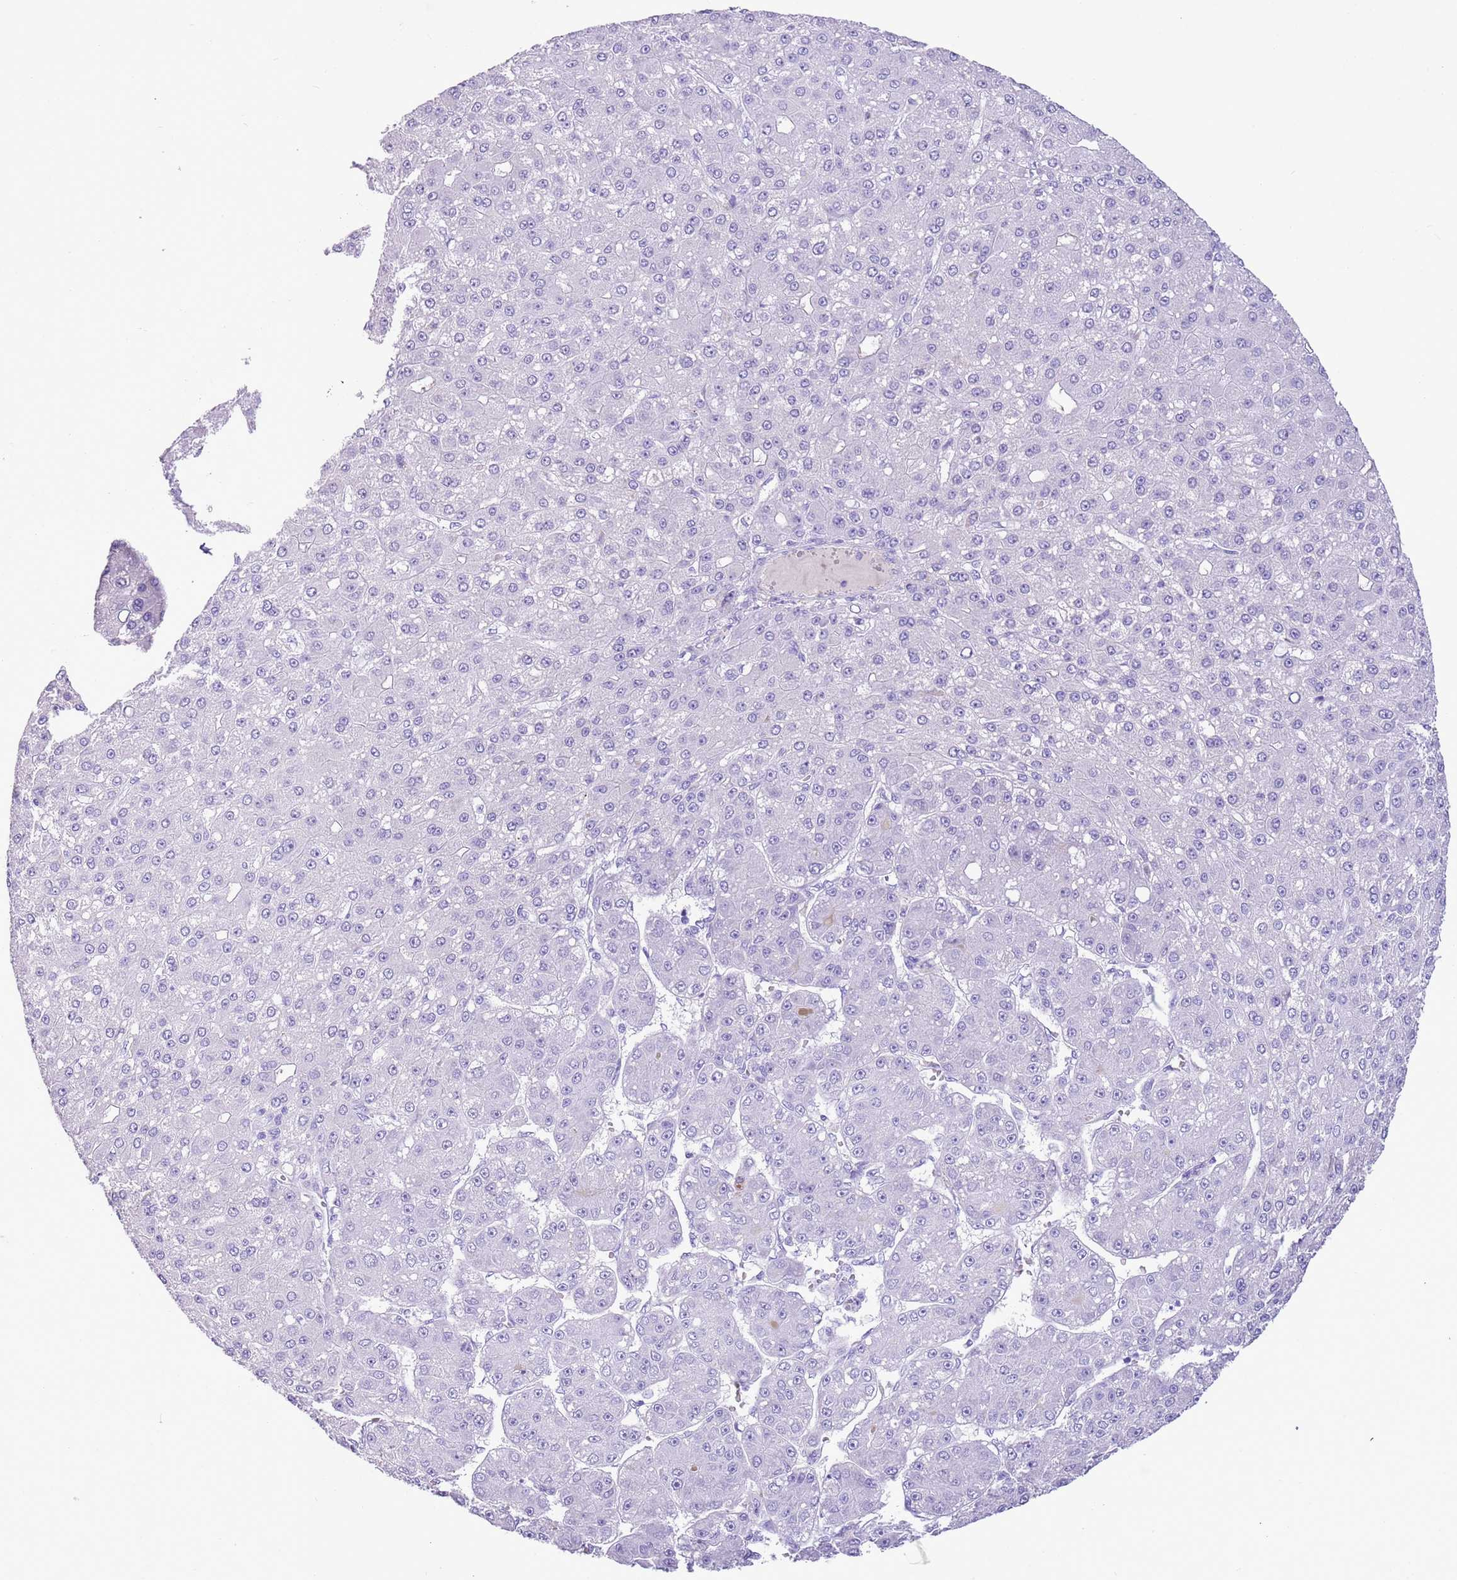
{"staining": {"intensity": "negative", "quantity": "none", "location": "none"}, "tissue": "liver cancer", "cell_type": "Tumor cells", "image_type": "cancer", "snomed": [{"axis": "morphology", "description": "Carcinoma, Hepatocellular, NOS"}, {"axis": "topography", "description": "Liver"}], "caption": "A histopathology image of liver cancer stained for a protein exhibits no brown staining in tumor cells. (Stains: DAB immunohistochemistry (IHC) with hematoxylin counter stain, Microscopy: brightfield microscopy at high magnification).", "gene": "TBC1D10B", "patient": {"sex": "male", "age": 67}}